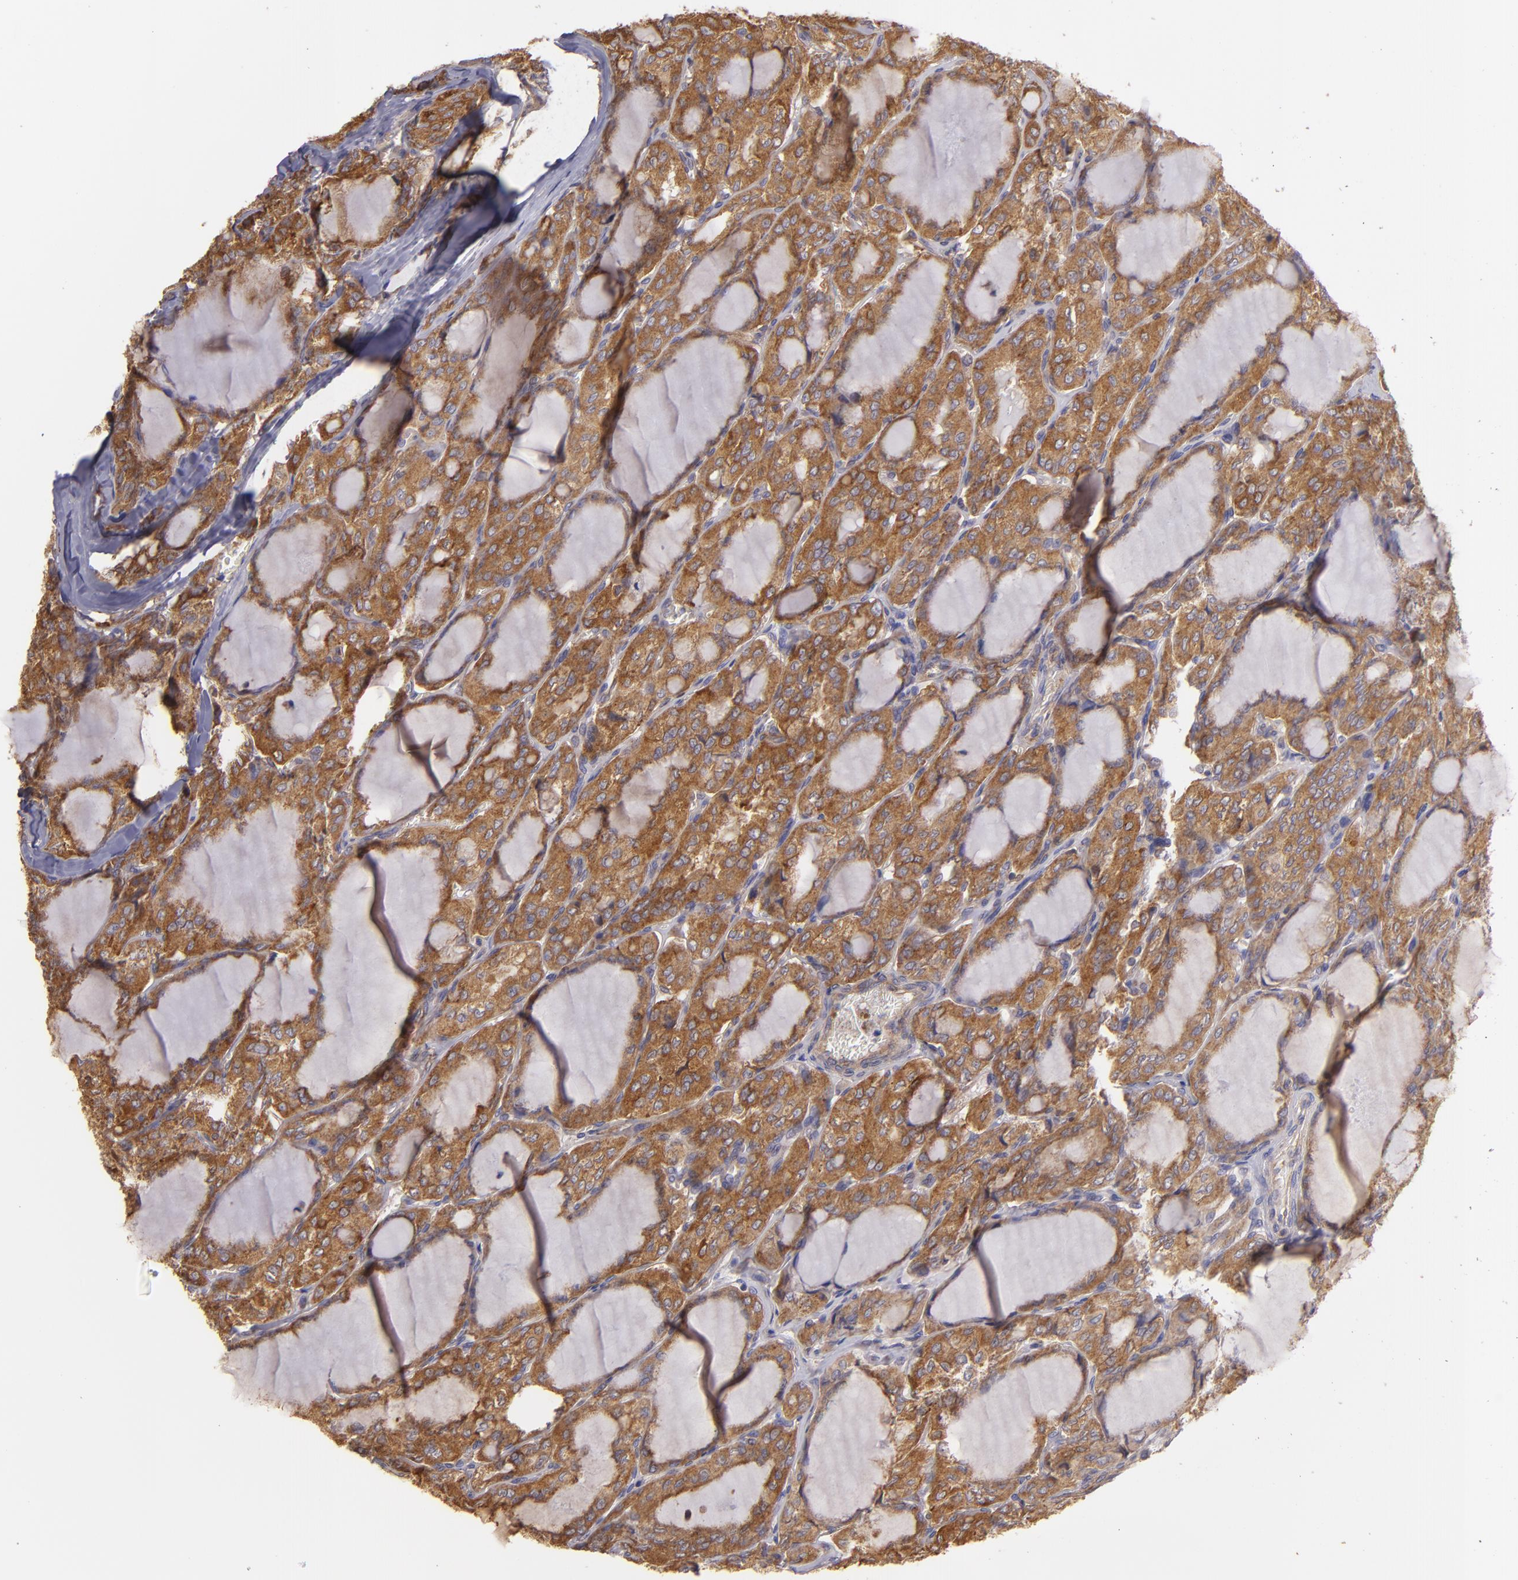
{"staining": {"intensity": "strong", "quantity": ">75%", "location": "cytoplasmic/membranous"}, "tissue": "thyroid cancer", "cell_type": "Tumor cells", "image_type": "cancer", "snomed": [{"axis": "morphology", "description": "Papillary adenocarcinoma, NOS"}, {"axis": "topography", "description": "Thyroid gland"}], "caption": "Immunohistochemical staining of human thyroid cancer demonstrates high levels of strong cytoplasmic/membranous protein expression in approximately >75% of tumor cells. Nuclei are stained in blue.", "gene": "ECE1", "patient": {"sex": "male", "age": 20}}